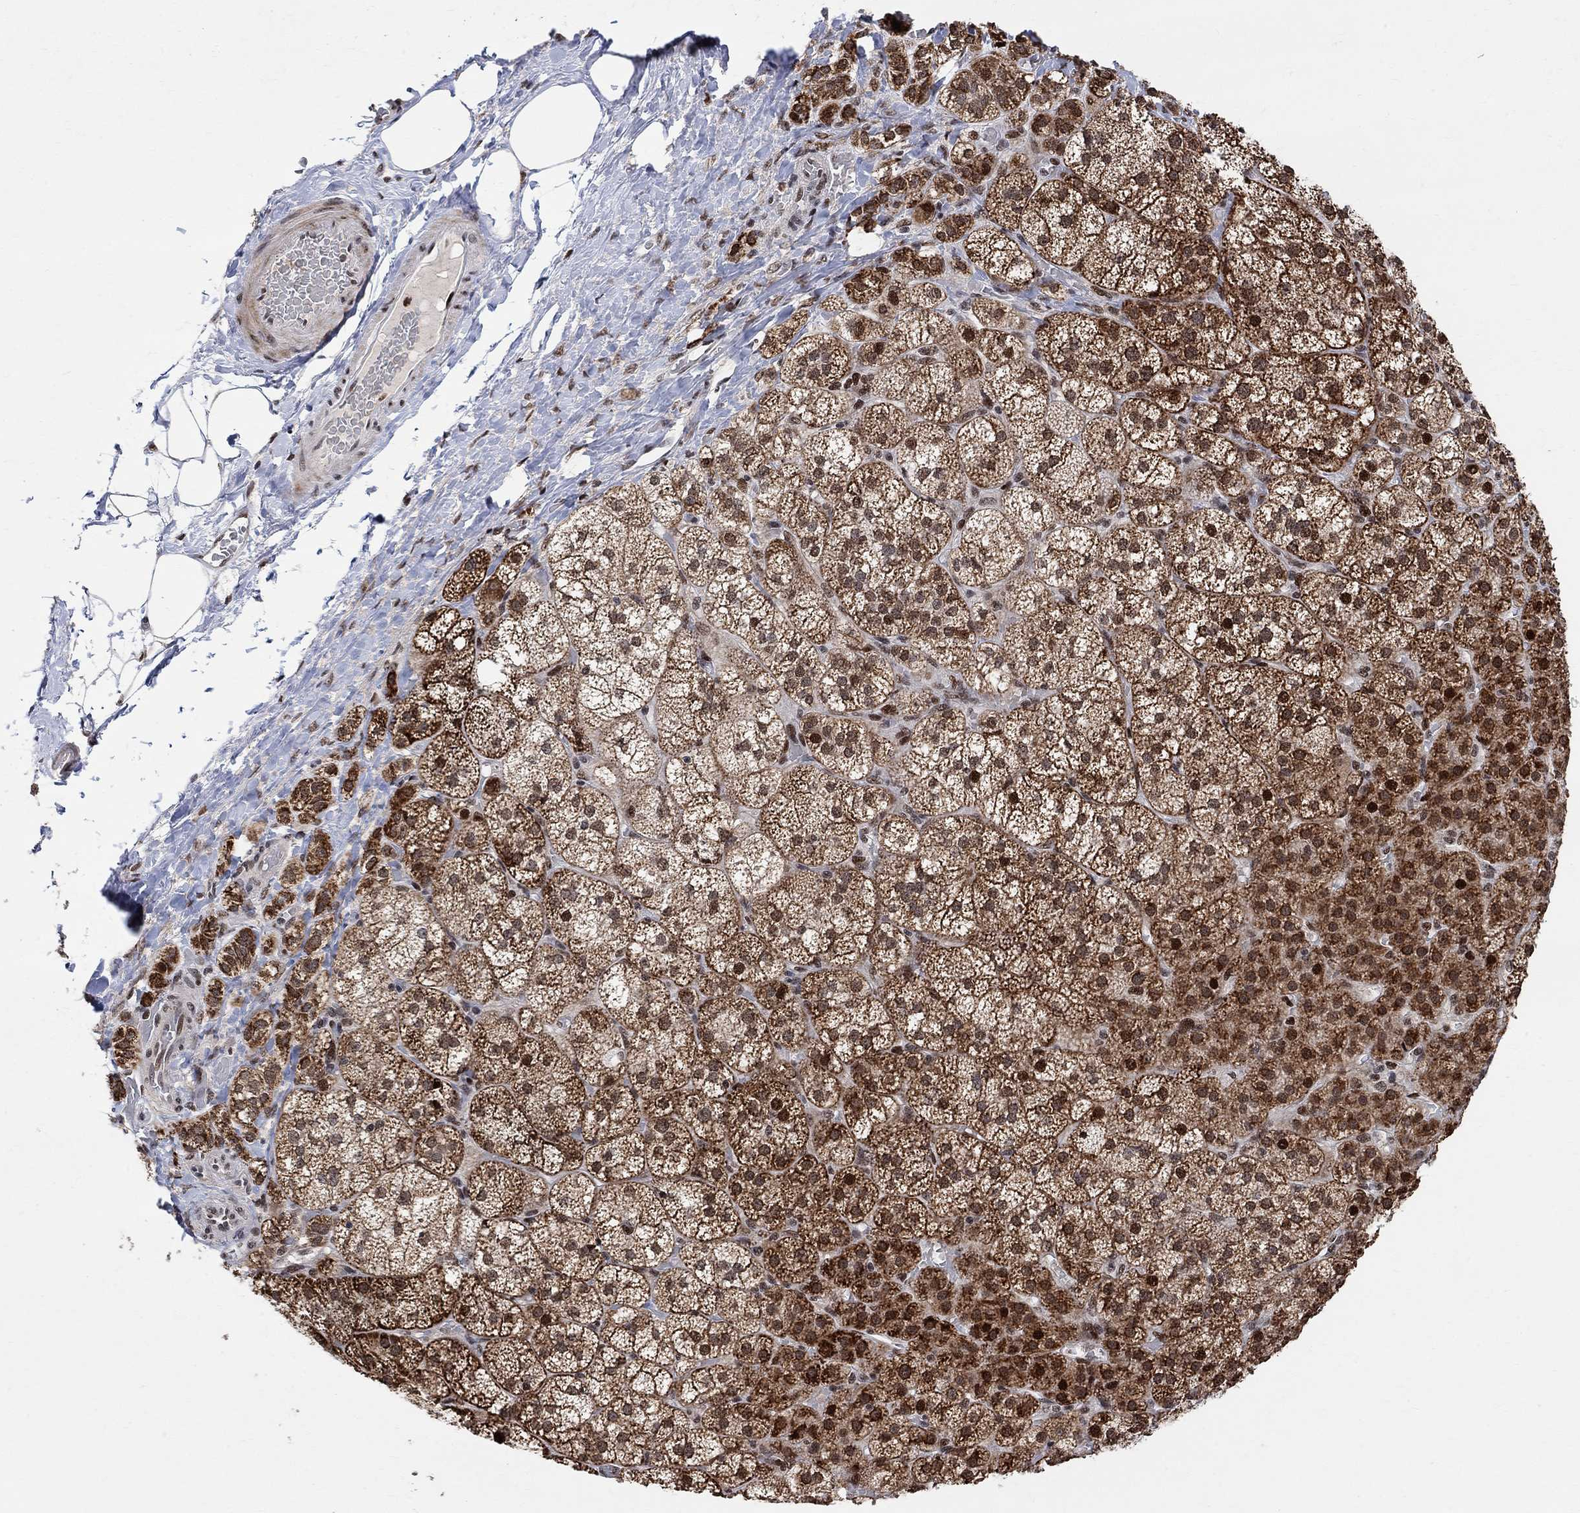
{"staining": {"intensity": "strong", "quantity": ">75%", "location": "cytoplasmic/membranous,nuclear"}, "tissue": "adrenal gland", "cell_type": "Glandular cells", "image_type": "normal", "snomed": [{"axis": "morphology", "description": "Normal tissue, NOS"}, {"axis": "topography", "description": "Adrenal gland"}], "caption": "High-magnification brightfield microscopy of normal adrenal gland stained with DAB (3,3'-diaminobenzidine) (brown) and counterstained with hematoxylin (blue). glandular cells exhibit strong cytoplasmic/membranous,nuclear staining is appreciated in about>75% of cells.", "gene": "E4F1", "patient": {"sex": "female", "age": 60}}